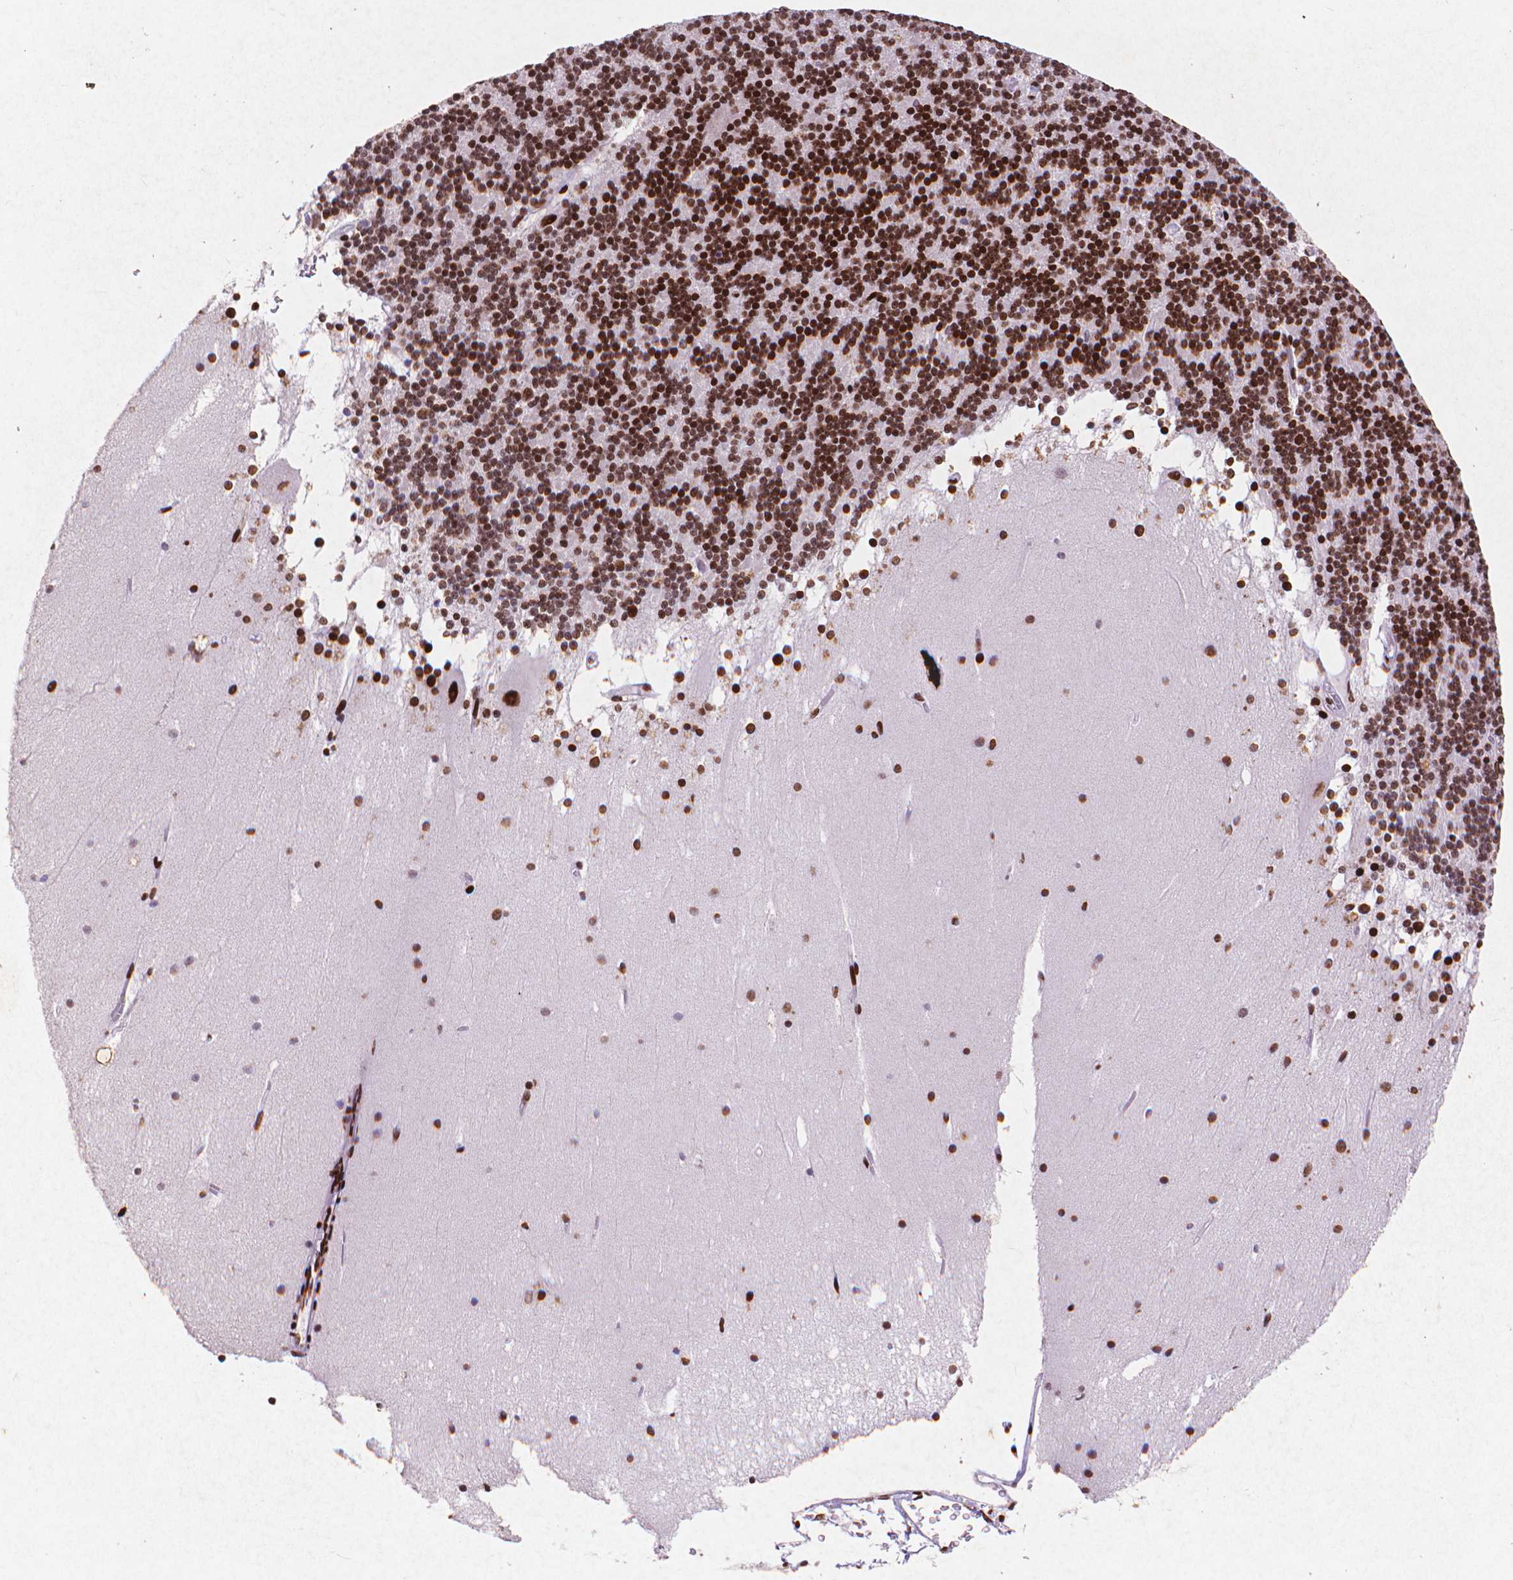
{"staining": {"intensity": "strong", "quantity": ">75%", "location": "nuclear"}, "tissue": "cerebellum", "cell_type": "Cells in granular layer", "image_type": "normal", "snomed": [{"axis": "morphology", "description": "Normal tissue, NOS"}, {"axis": "topography", "description": "Cerebellum"}], "caption": "The micrograph displays immunohistochemical staining of unremarkable cerebellum. There is strong nuclear positivity is identified in approximately >75% of cells in granular layer.", "gene": "CITED2", "patient": {"sex": "female", "age": 19}}